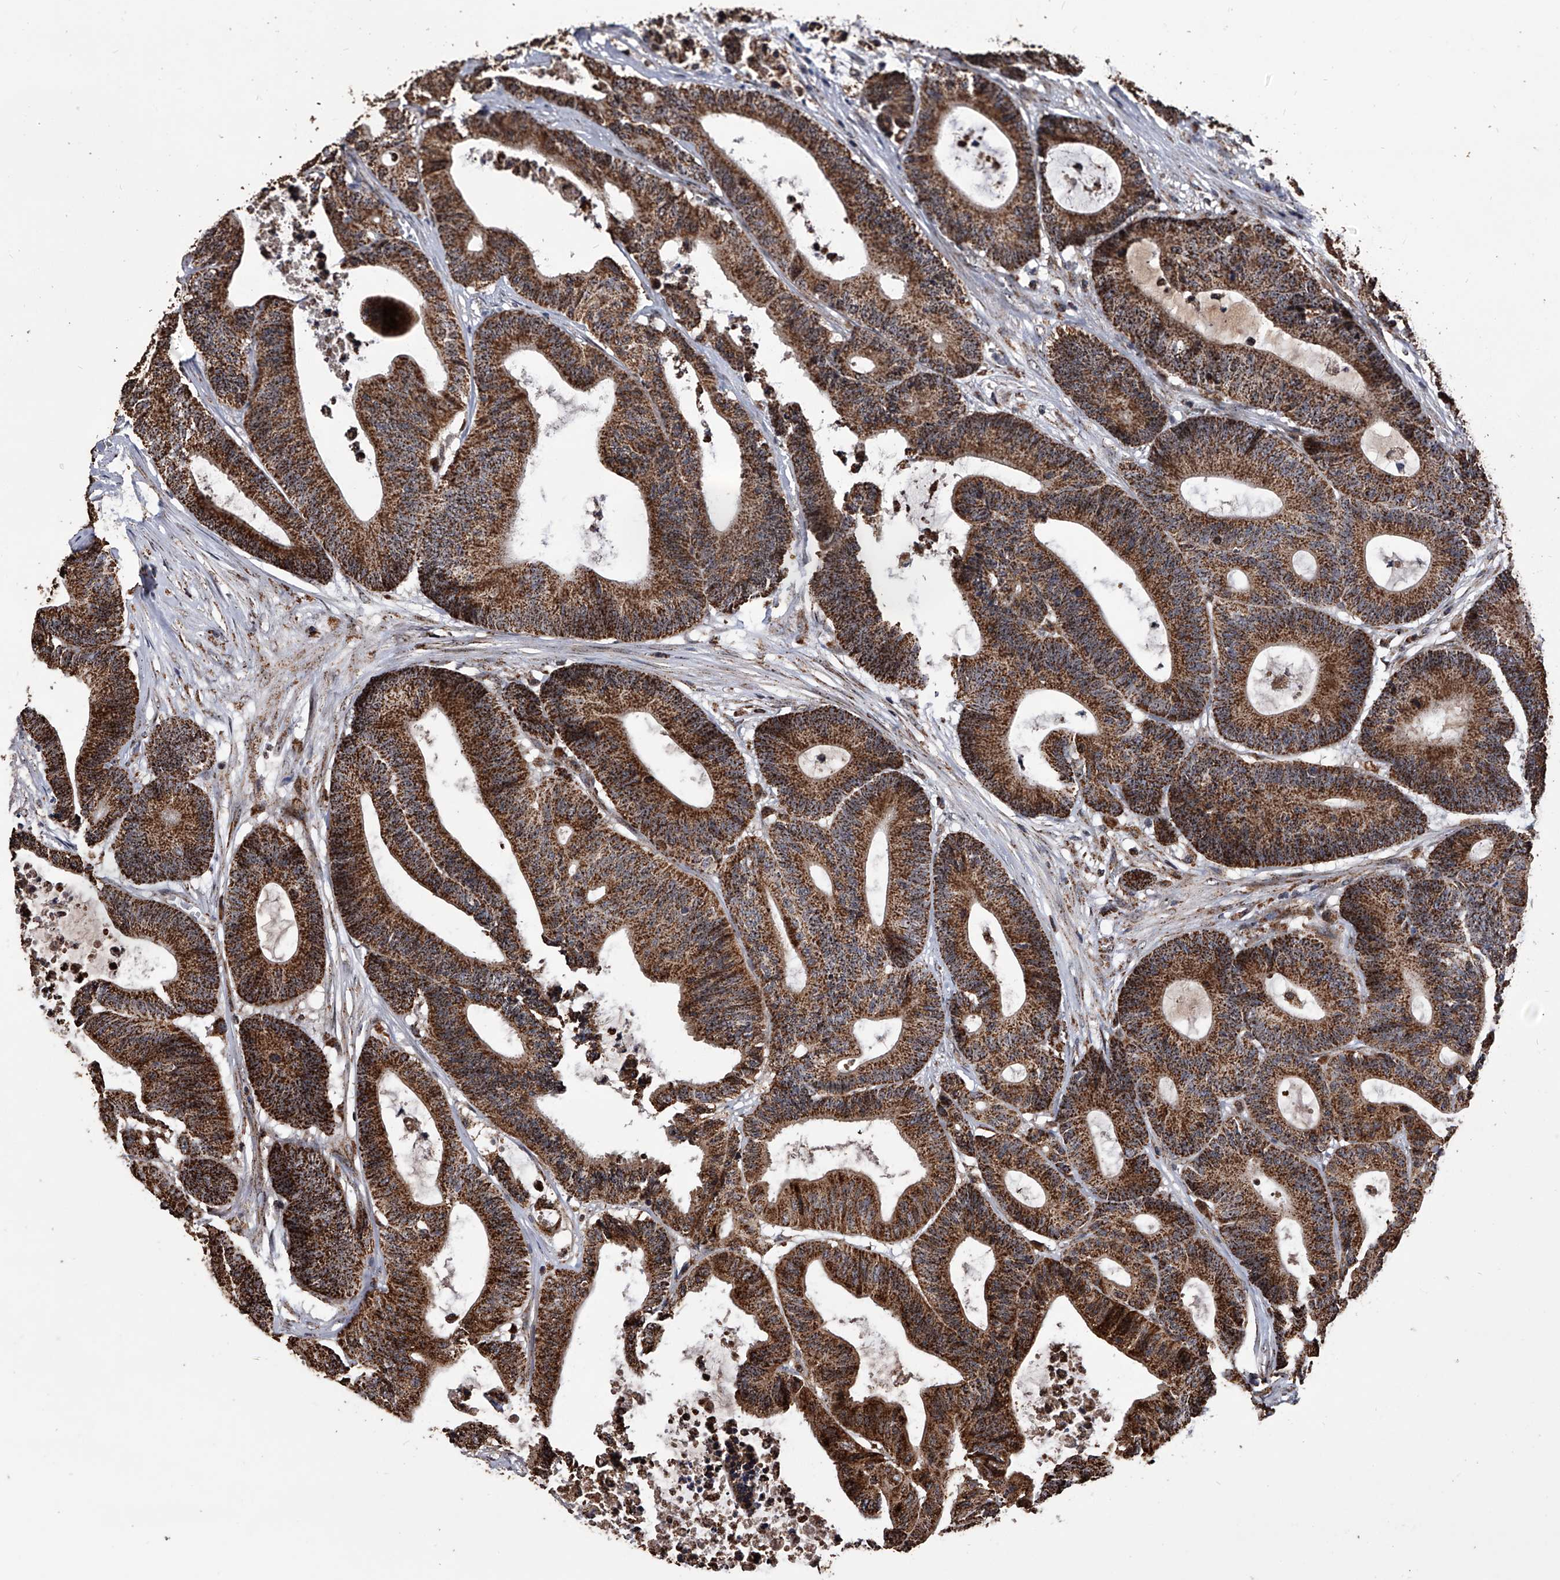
{"staining": {"intensity": "strong", "quantity": ">75%", "location": "cytoplasmic/membranous"}, "tissue": "colorectal cancer", "cell_type": "Tumor cells", "image_type": "cancer", "snomed": [{"axis": "morphology", "description": "Adenocarcinoma, NOS"}, {"axis": "topography", "description": "Colon"}], "caption": "Immunohistochemistry (IHC) histopathology image of human colorectal cancer (adenocarcinoma) stained for a protein (brown), which demonstrates high levels of strong cytoplasmic/membranous positivity in about >75% of tumor cells.", "gene": "SMPDL3A", "patient": {"sex": "female", "age": 84}}